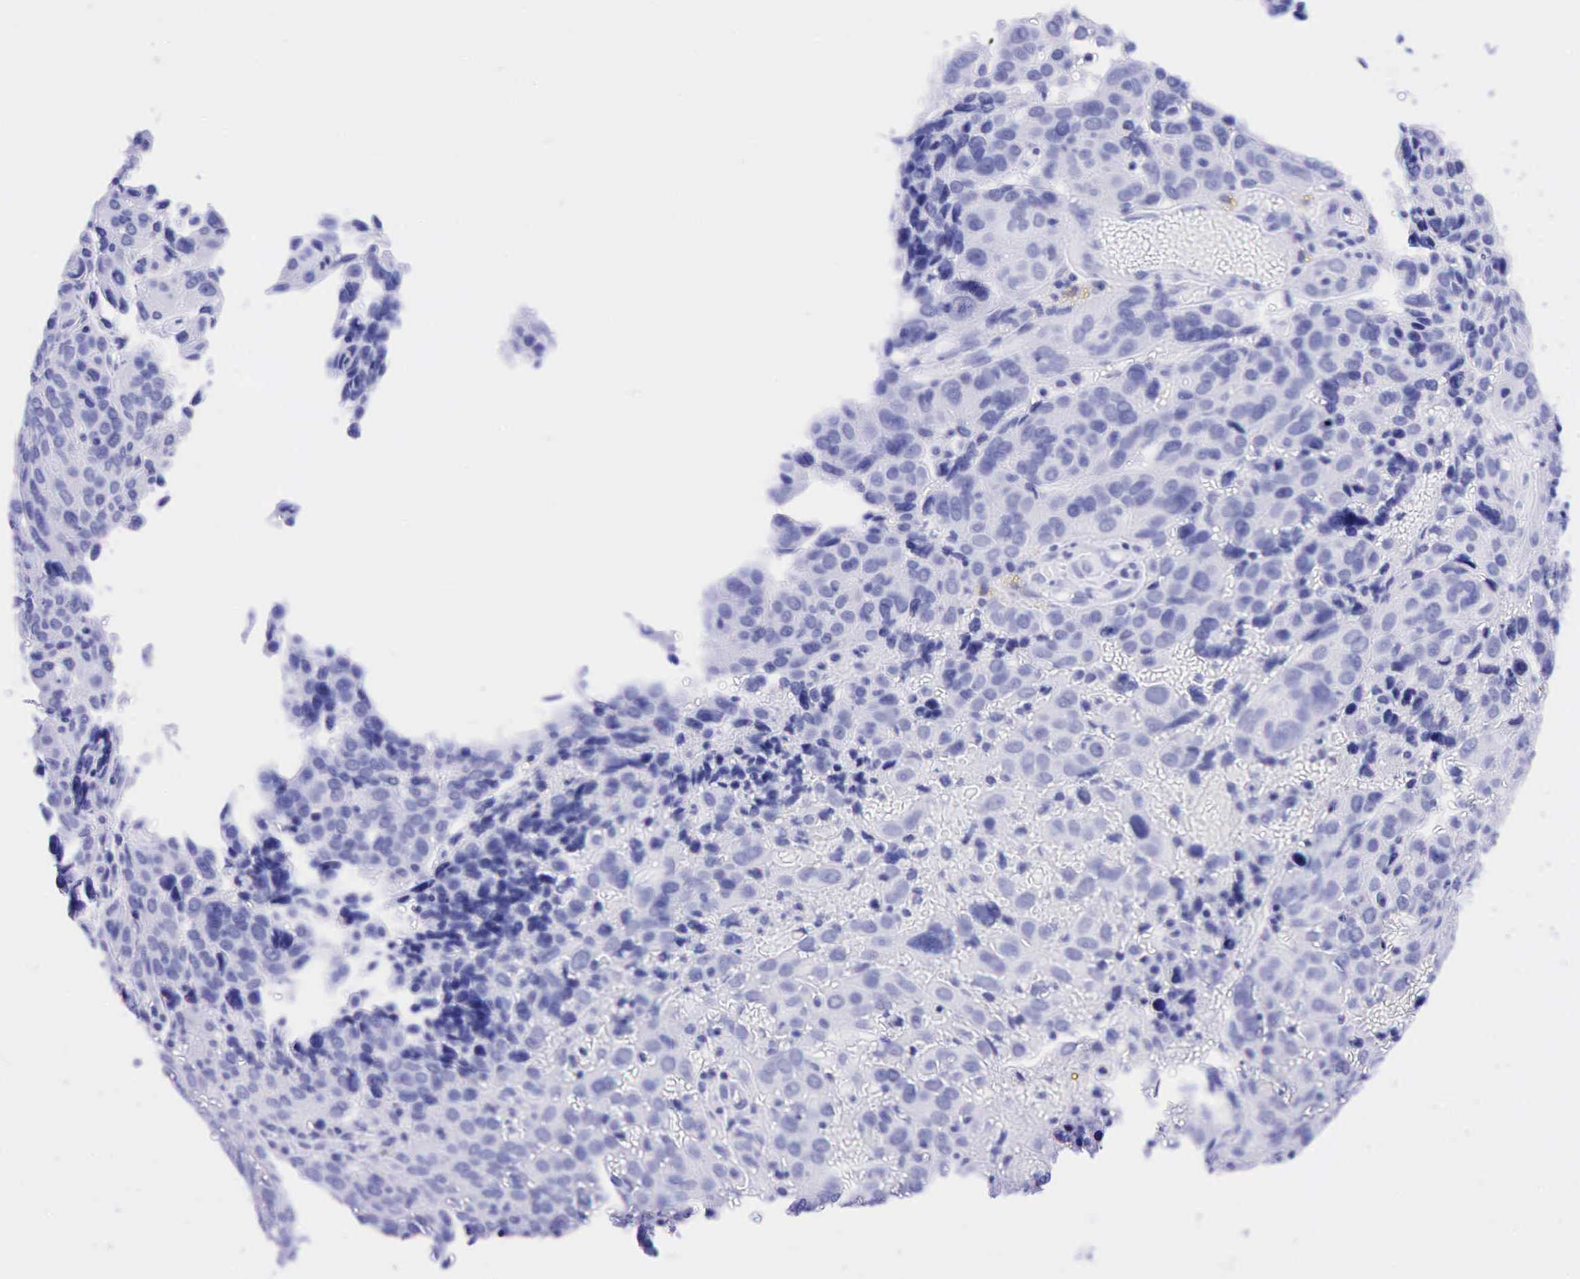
{"staining": {"intensity": "negative", "quantity": "none", "location": "none"}, "tissue": "ovarian cancer", "cell_type": "Tumor cells", "image_type": "cancer", "snomed": [{"axis": "morphology", "description": "Carcinoma, endometroid"}, {"axis": "topography", "description": "Ovary"}], "caption": "A histopathology image of human ovarian endometroid carcinoma is negative for staining in tumor cells.", "gene": "CEACAM5", "patient": {"sex": "female", "age": 75}}